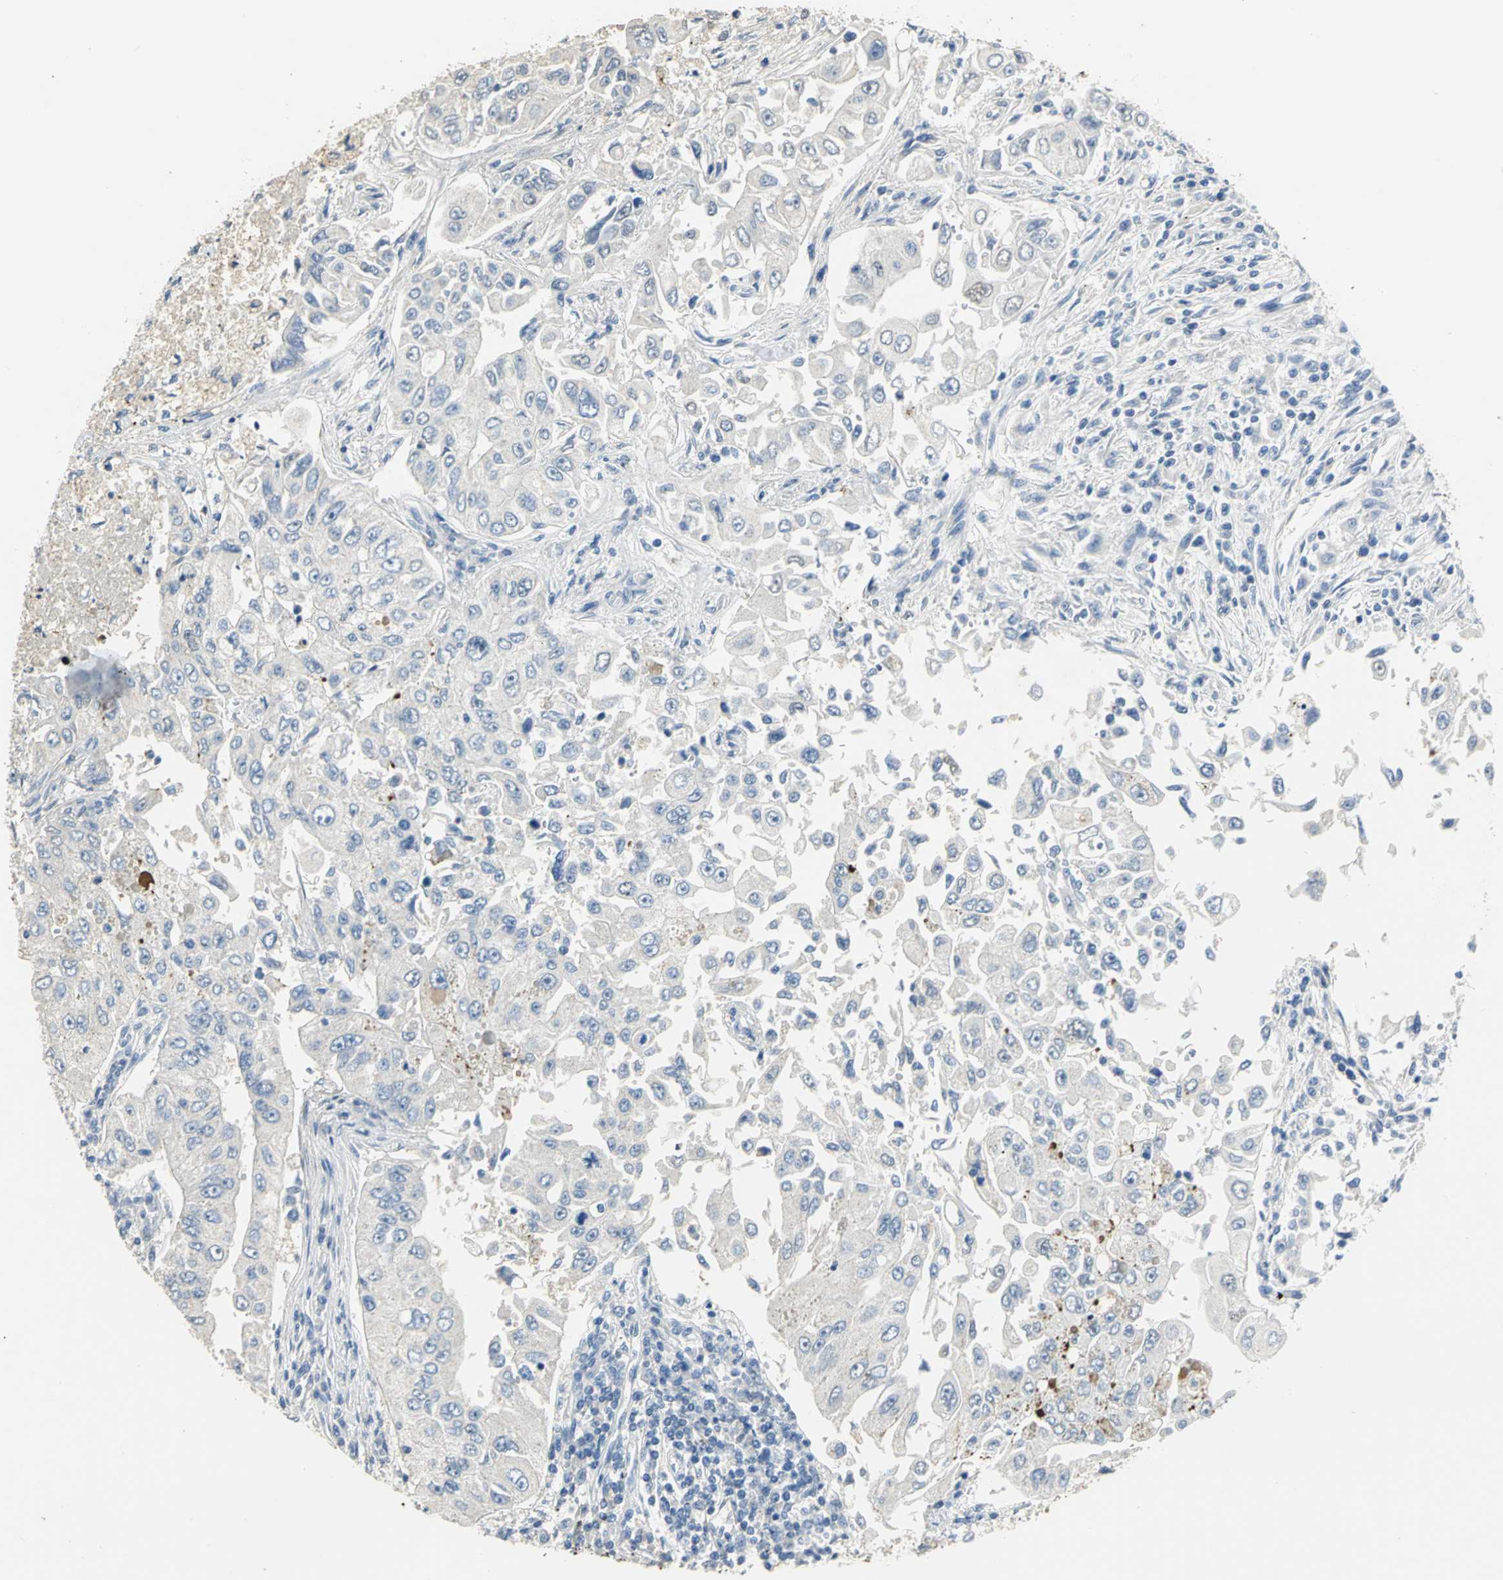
{"staining": {"intensity": "negative", "quantity": "none", "location": "none"}, "tissue": "lung cancer", "cell_type": "Tumor cells", "image_type": "cancer", "snomed": [{"axis": "morphology", "description": "Adenocarcinoma, NOS"}, {"axis": "topography", "description": "Lung"}], "caption": "Image shows no protein positivity in tumor cells of lung adenocarcinoma tissue. Brightfield microscopy of IHC stained with DAB (brown) and hematoxylin (blue), captured at high magnification.", "gene": "GYG2", "patient": {"sex": "male", "age": 84}}